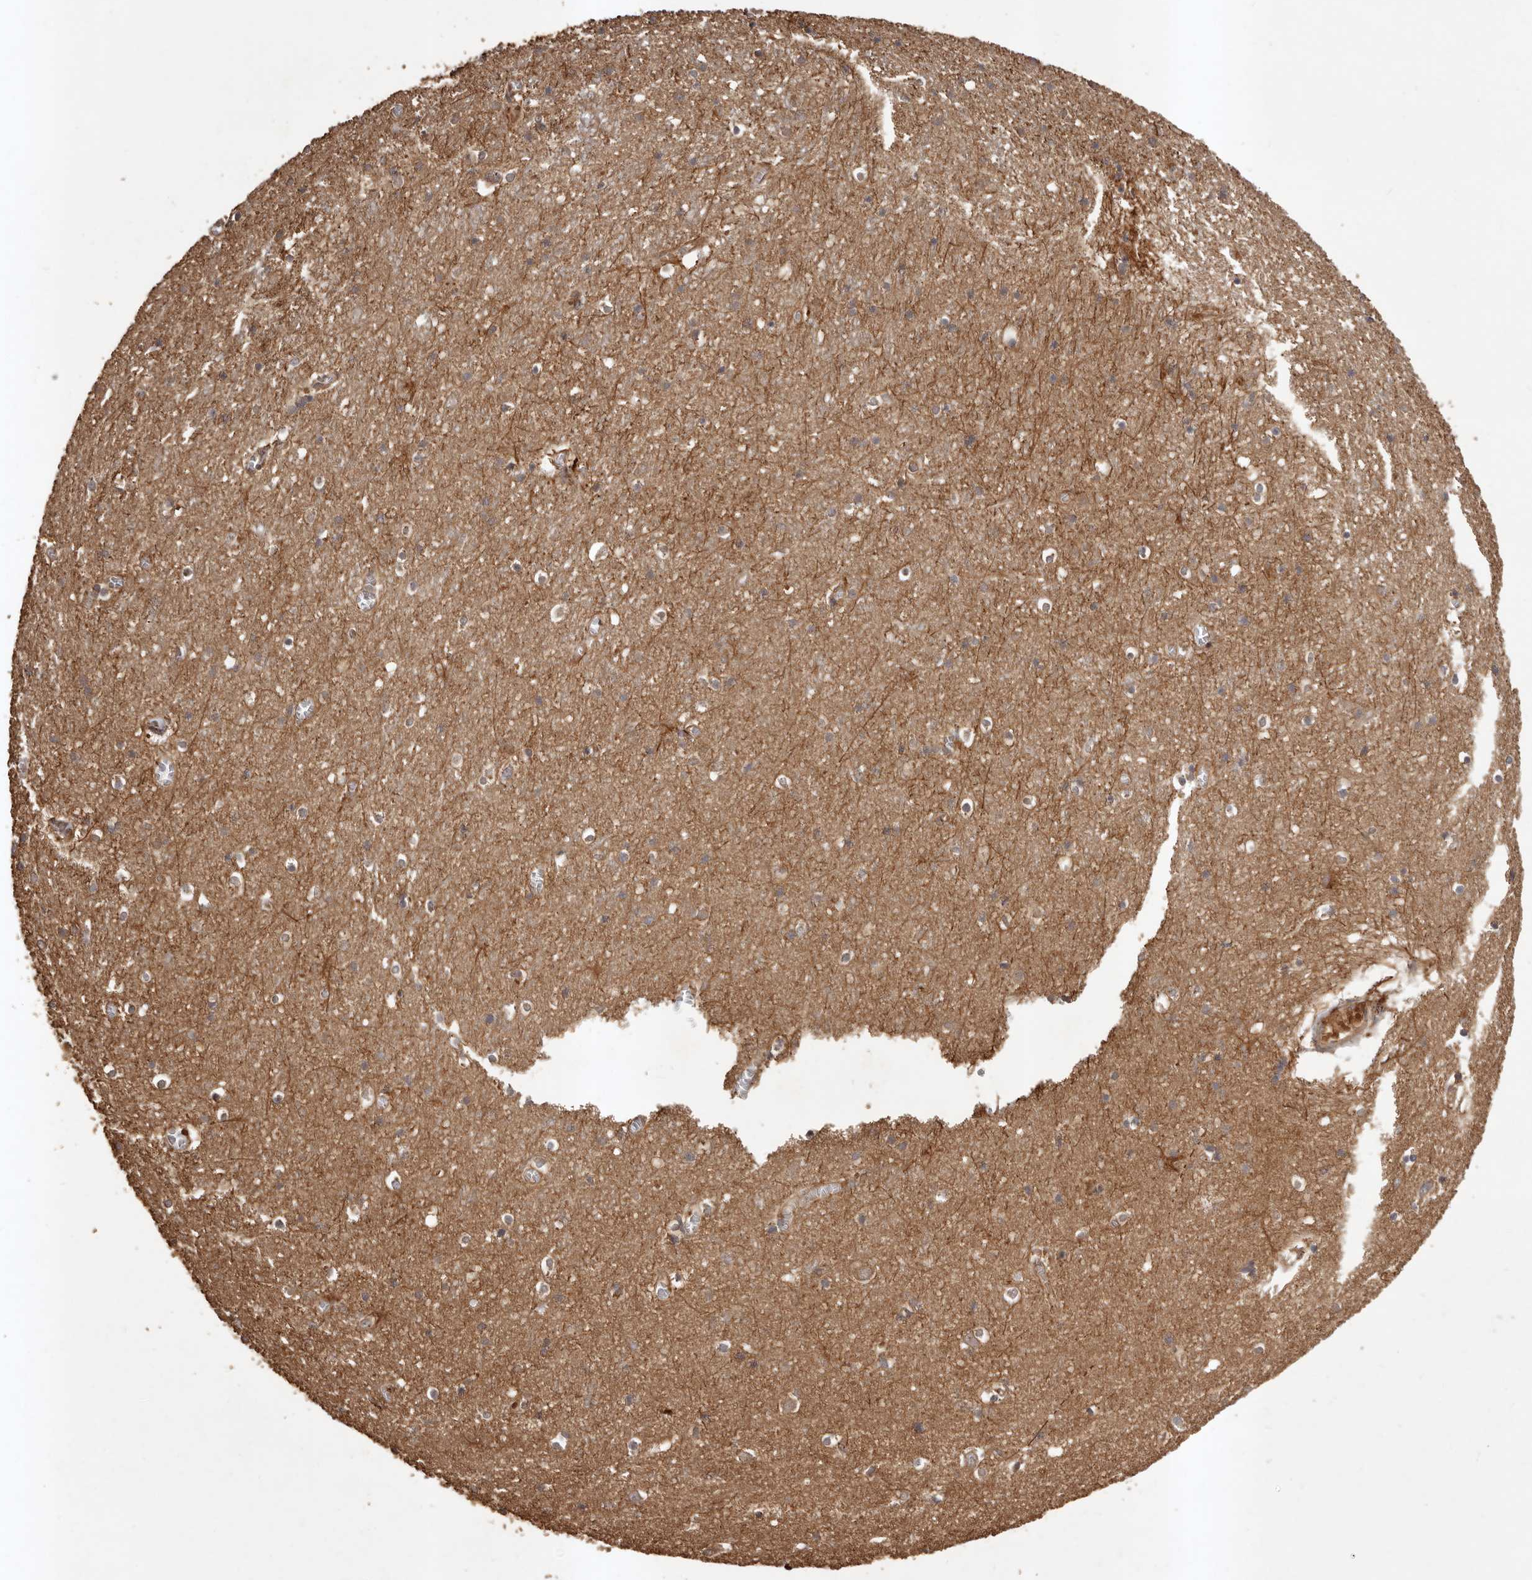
{"staining": {"intensity": "negative", "quantity": "none", "location": "none"}, "tissue": "cerebral cortex", "cell_type": "Endothelial cells", "image_type": "normal", "snomed": [{"axis": "morphology", "description": "Normal tissue, NOS"}, {"axis": "topography", "description": "Cerebral cortex"}], "caption": "Endothelial cells are negative for brown protein staining in normal cerebral cortex. The staining was performed using DAB to visualize the protein expression in brown, while the nuclei were stained in blue with hematoxylin (Magnification: 20x).", "gene": "SLC22A3", "patient": {"sex": "female", "age": 64}}